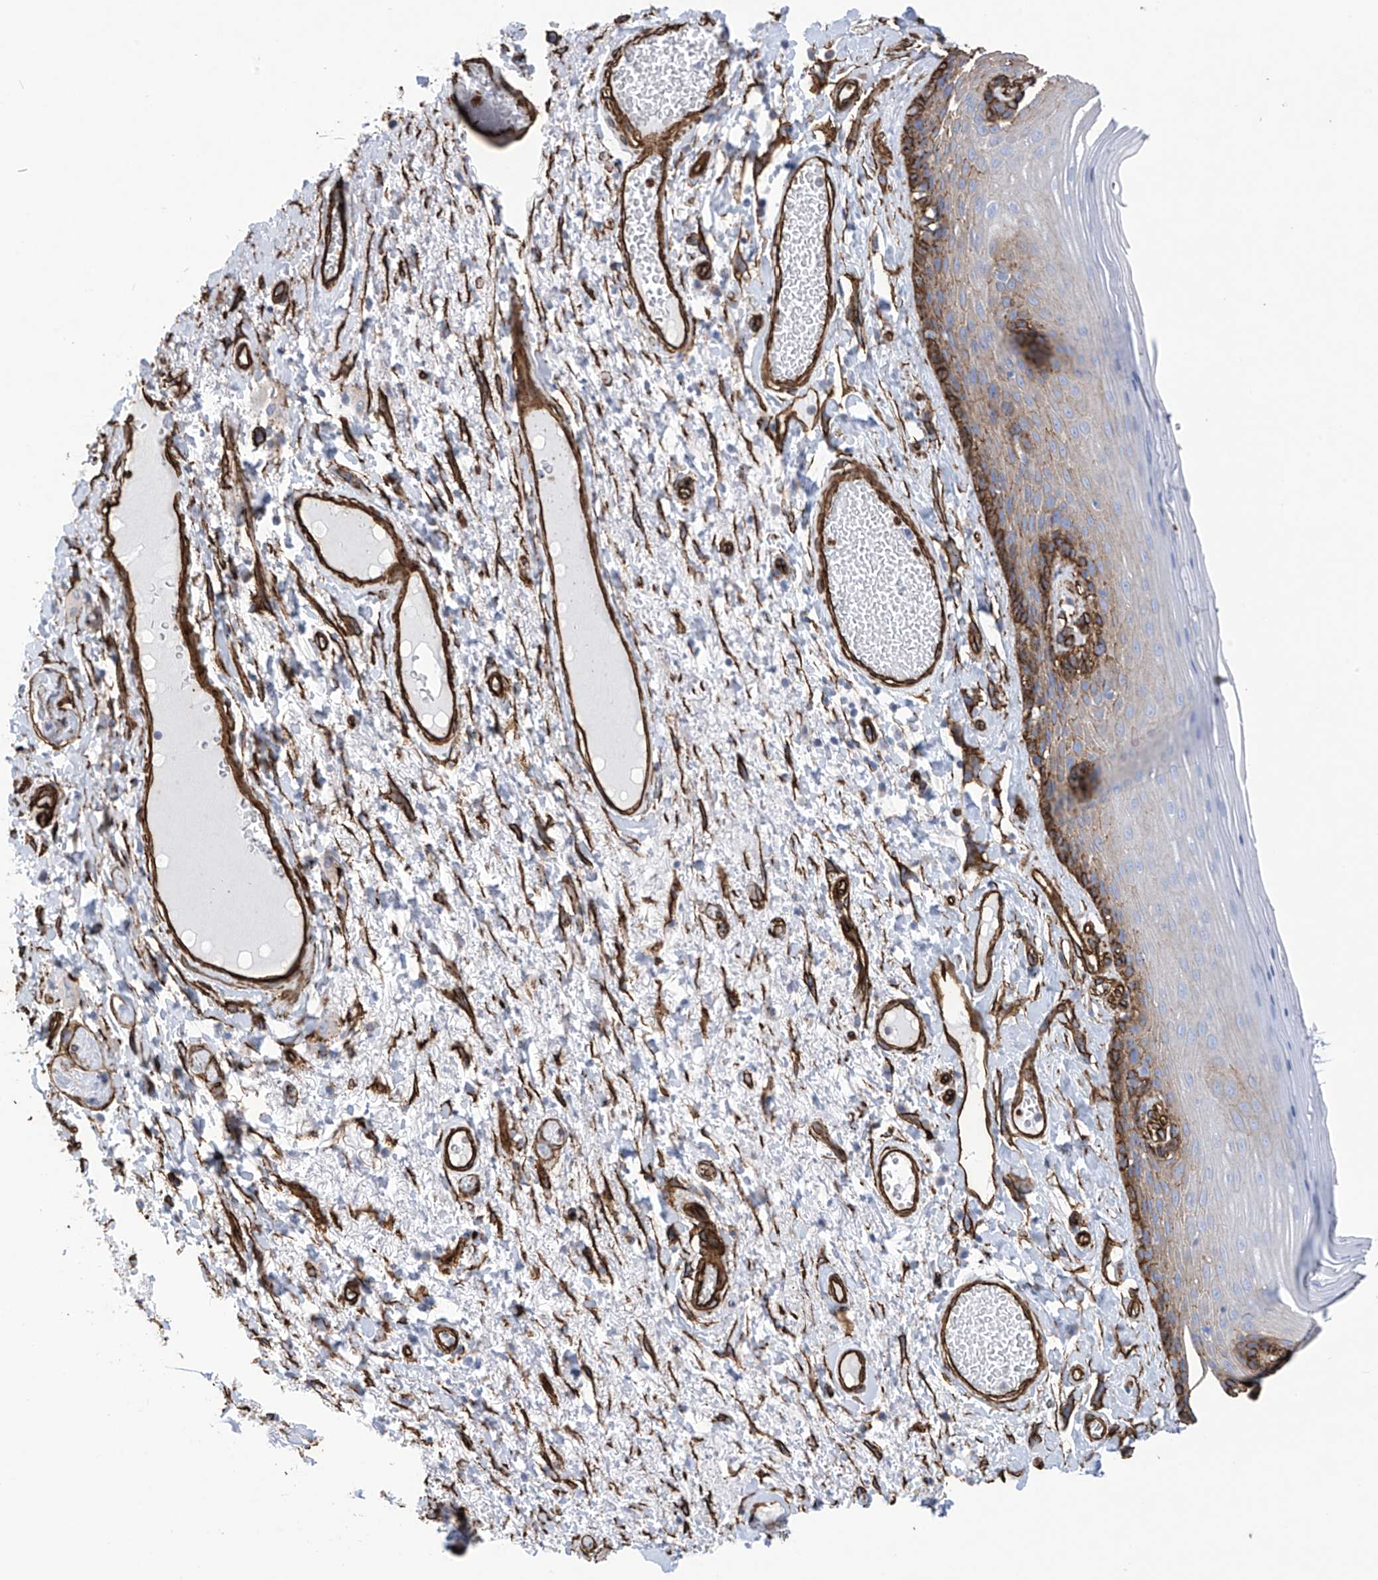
{"staining": {"intensity": "strong", "quantity": "25%-75%", "location": "cytoplasmic/membranous"}, "tissue": "skin", "cell_type": "Epidermal cells", "image_type": "normal", "snomed": [{"axis": "morphology", "description": "Normal tissue, NOS"}, {"axis": "topography", "description": "Anal"}], "caption": "IHC histopathology image of unremarkable human skin stained for a protein (brown), which exhibits high levels of strong cytoplasmic/membranous expression in about 25%-75% of epidermal cells.", "gene": "UBTD1", "patient": {"sex": "male", "age": 69}}